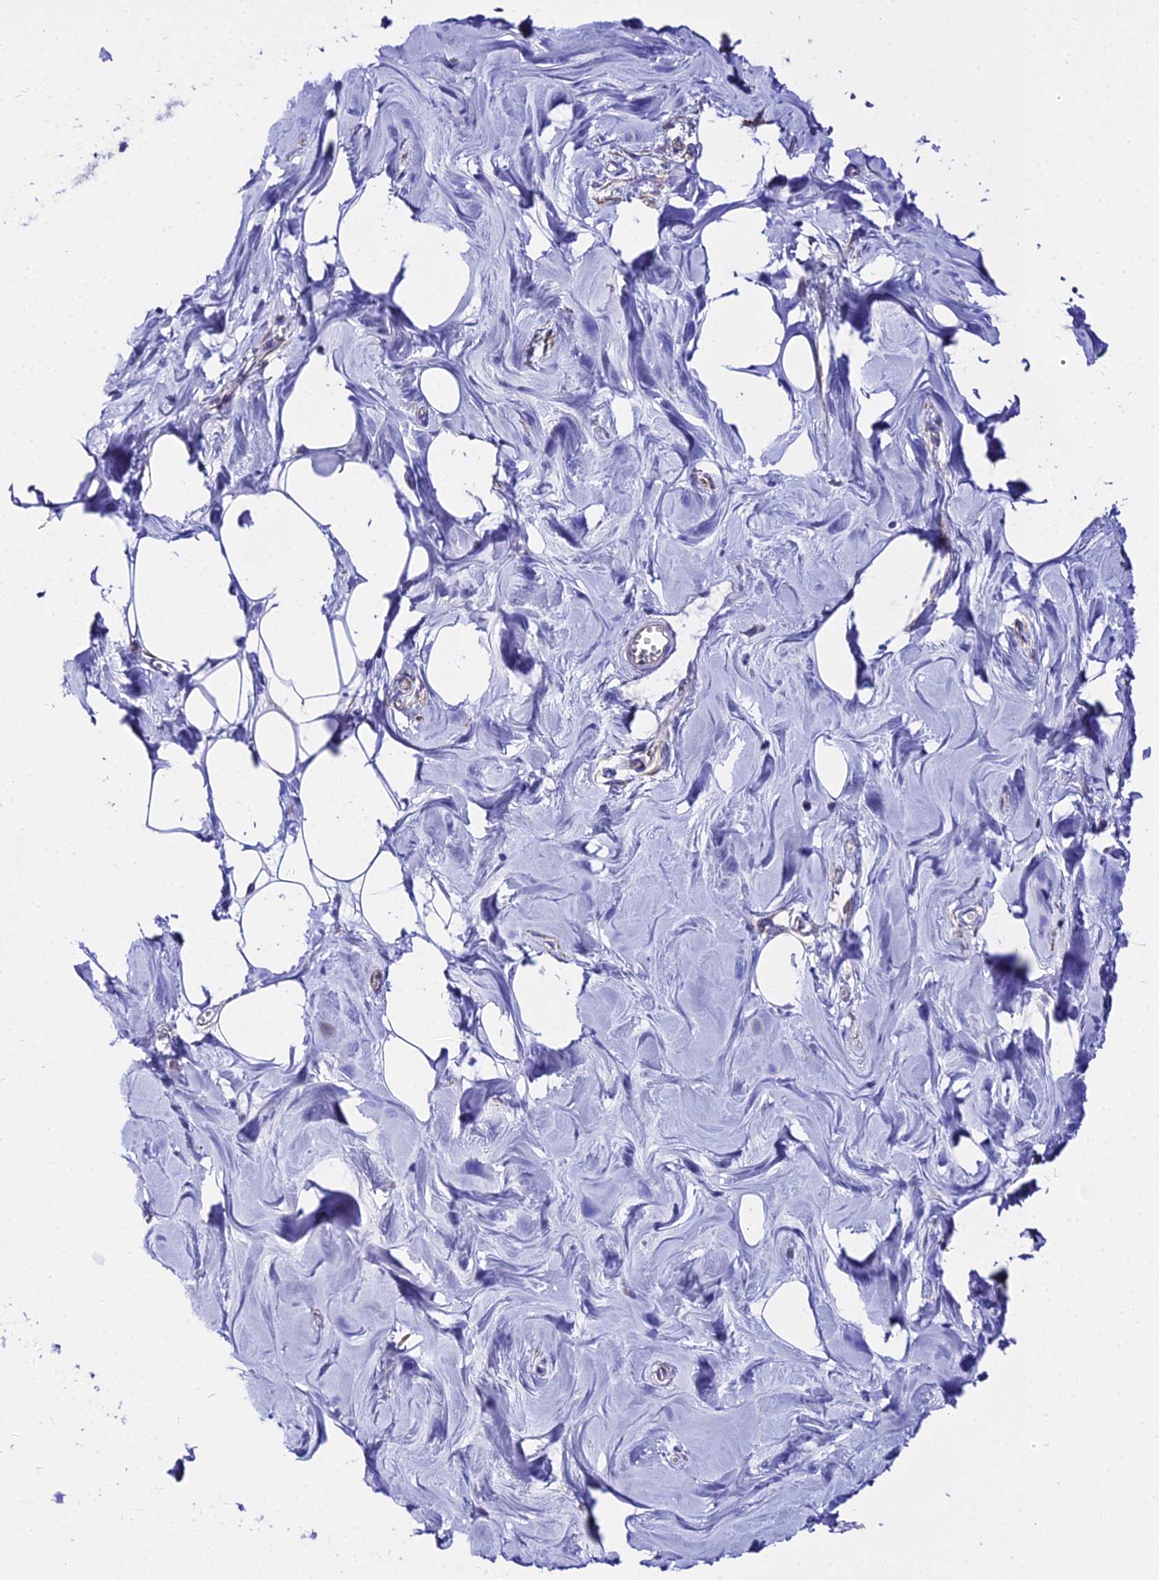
{"staining": {"intensity": "negative", "quantity": "none", "location": "none"}, "tissue": "breast", "cell_type": "Adipocytes", "image_type": "normal", "snomed": [{"axis": "morphology", "description": "Normal tissue, NOS"}, {"axis": "topography", "description": "Breast"}], "caption": "This histopathology image is of normal breast stained with IHC to label a protein in brown with the nuclei are counter-stained blue. There is no expression in adipocytes.", "gene": "TUBA1A", "patient": {"sex": "female", "age": 27}}